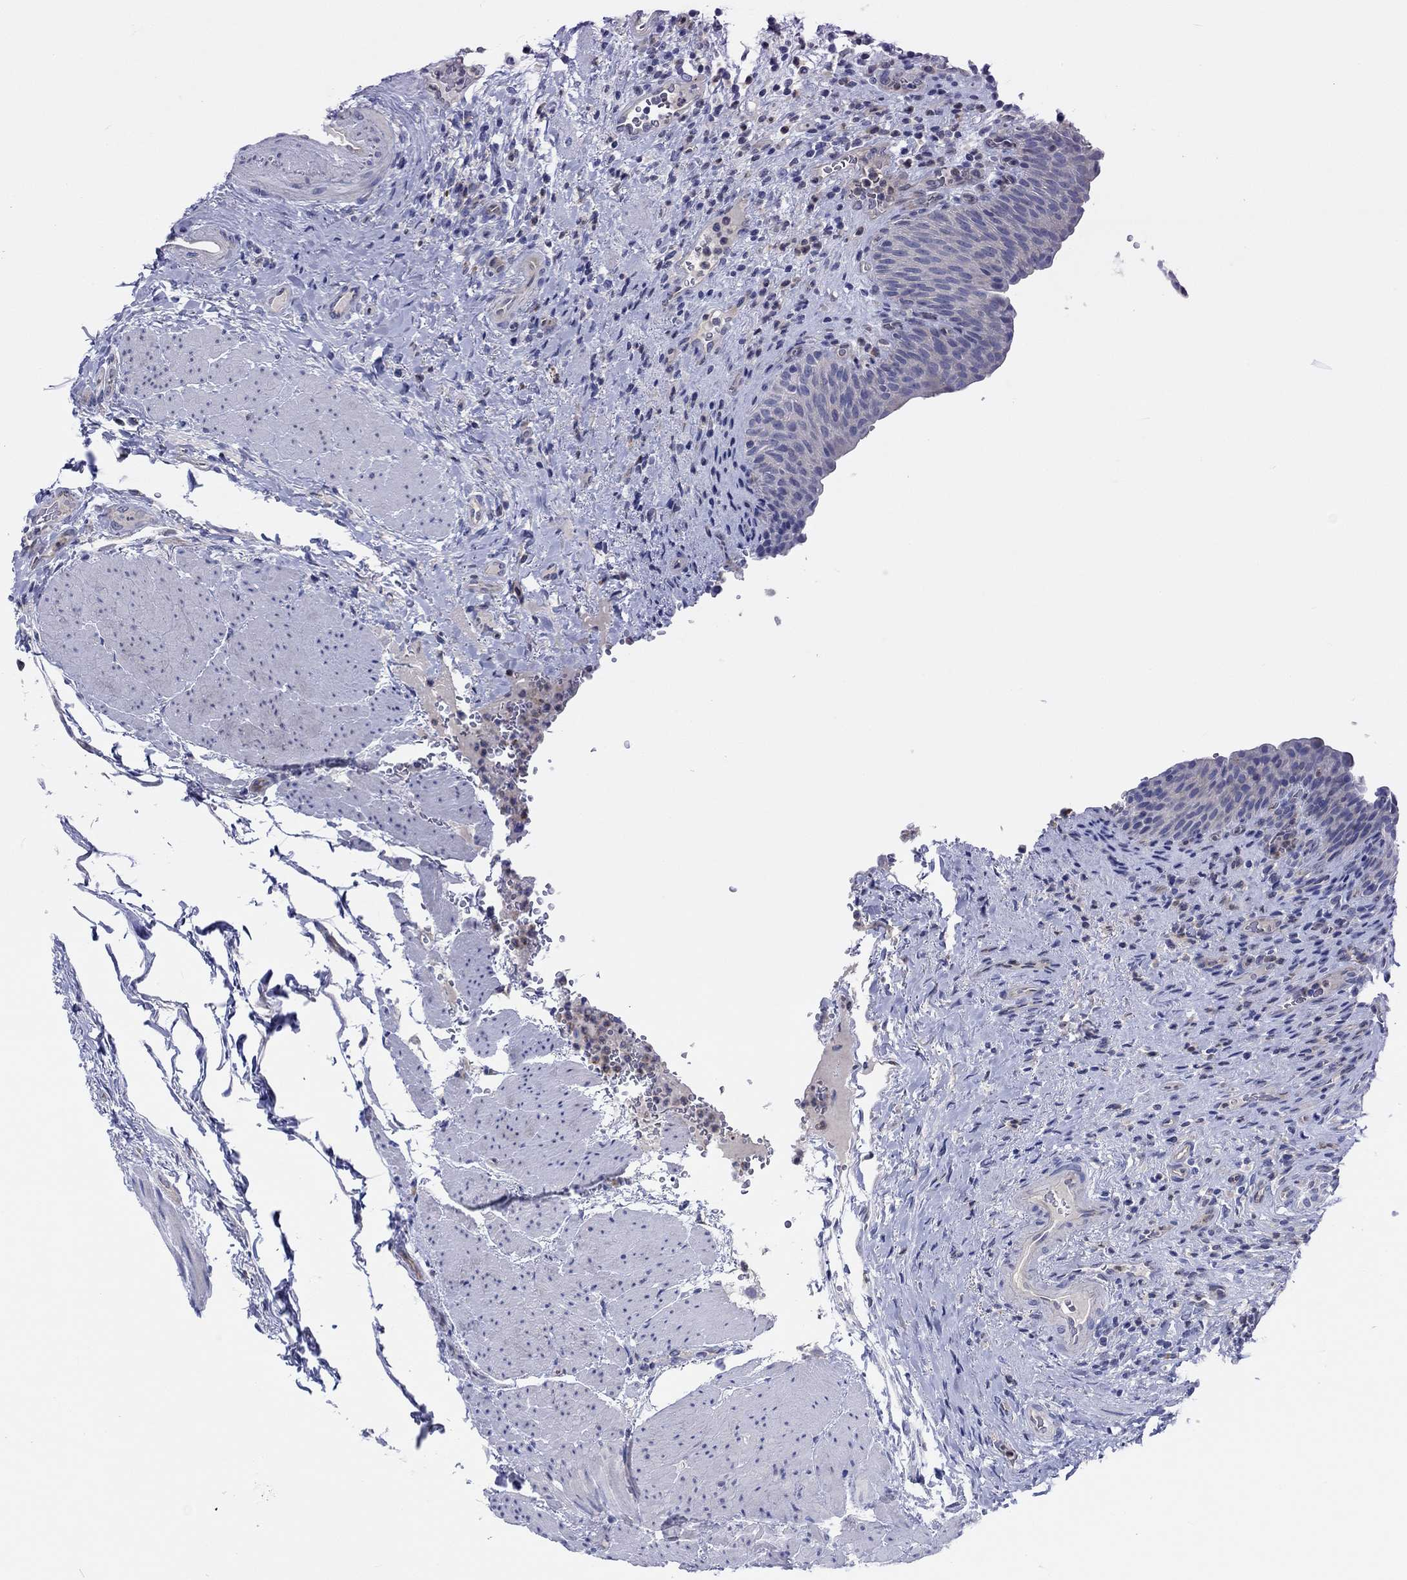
{"staining": {"intensity": "negative", "quantity": "none", "location": "none"}, "tissue": "urinary bladder", "cell_type": "Urothelial cells", "image_type": "normal", "snomed": [{"axis": "morphology", "description": "Normal tissue, NOS"}, {"axis": "topography", "description": "Urinary bladder"}], "caption": "Urothelial cells are negative for protein expression in normal human urinary bladder. The staining is performed using DAB brown chromogen with nuclei counter-stained in using hematoxylin.", "gene": "ABCG4", "patient": {"sex": "male", "age": 66}}